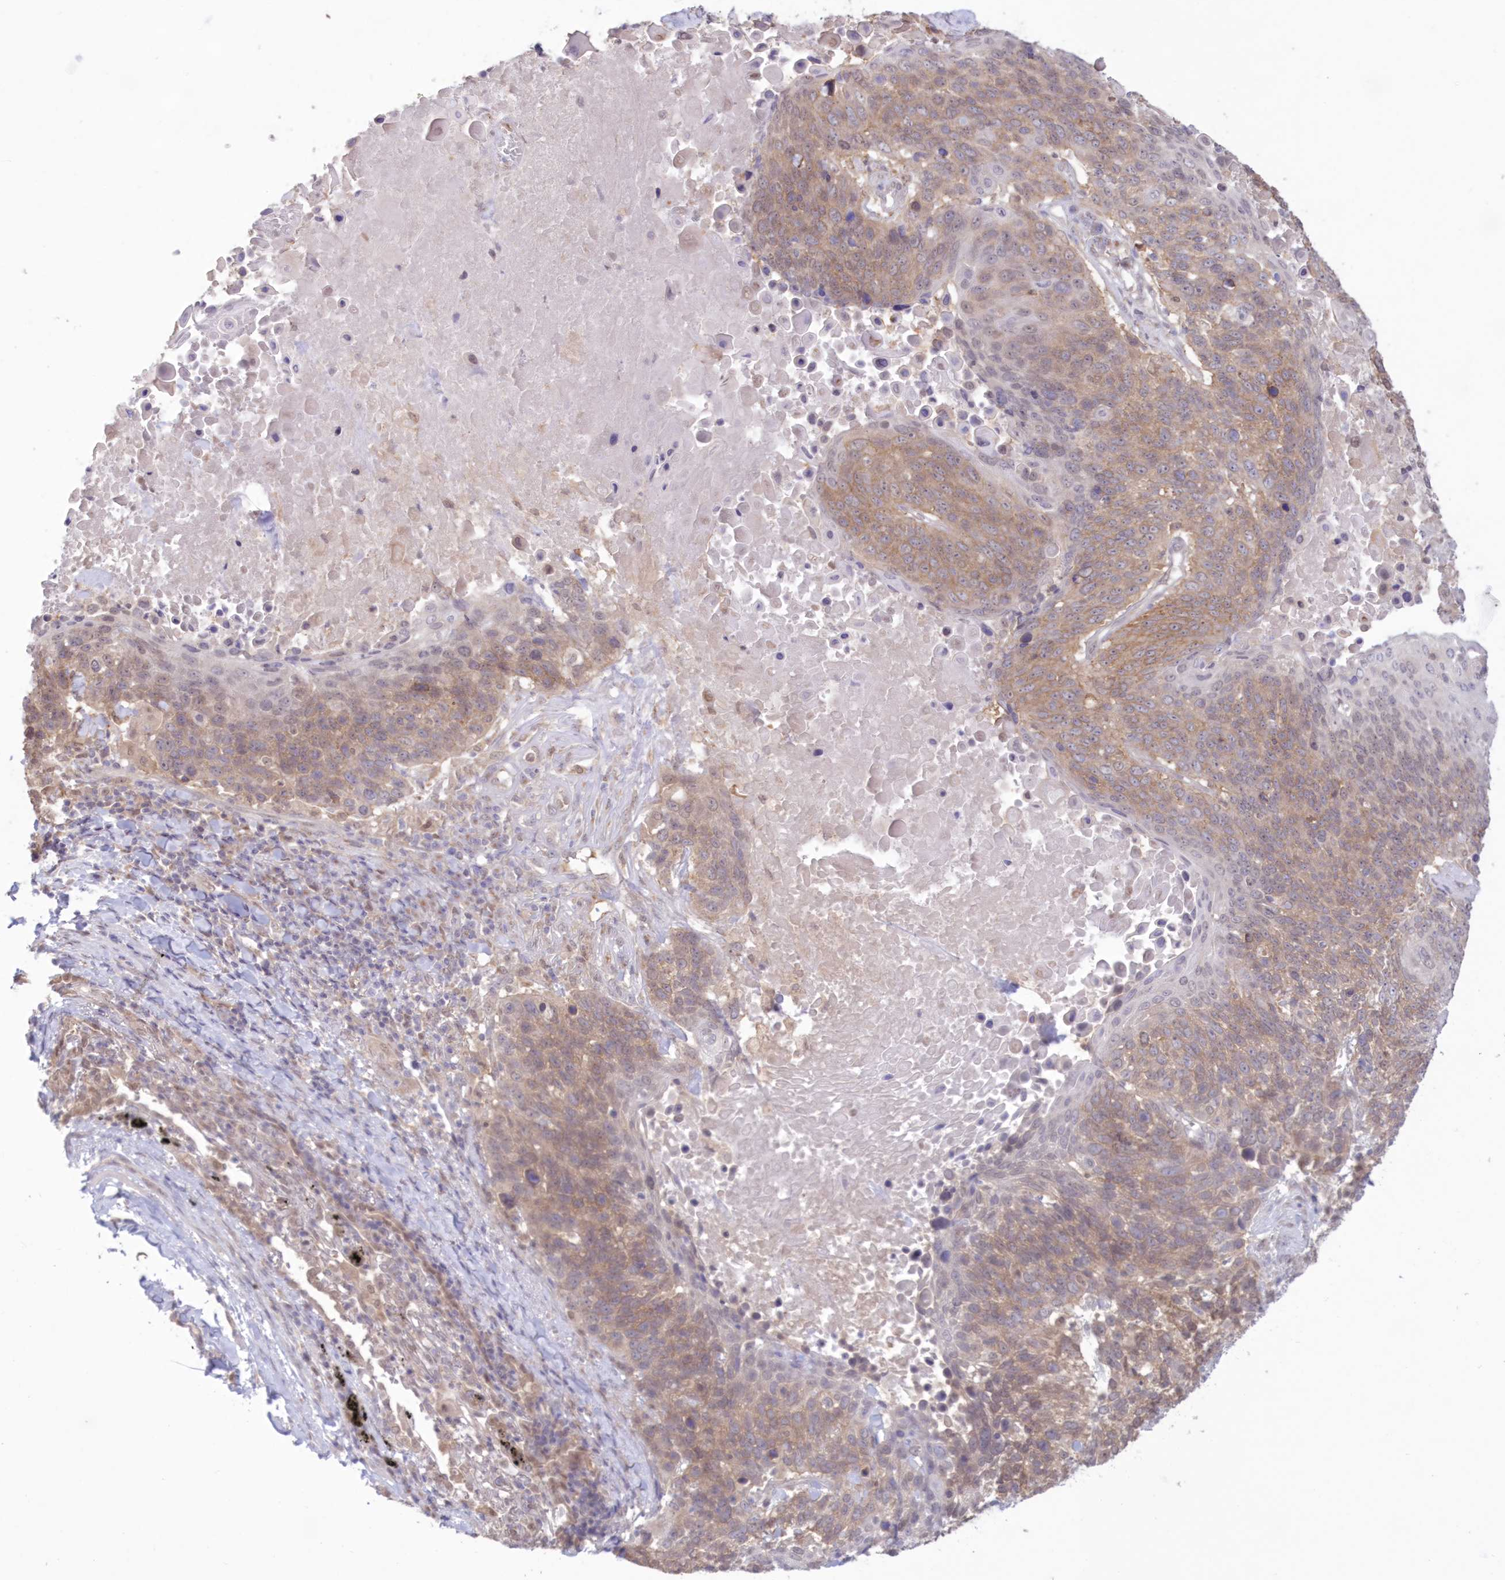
{"staining": {"intensity": "moderate", "quantity": ">75%", "location": "cytoplasmic/membranous"}, "tissue": "lung cancer", "cell_type": "Tumor cells", "image_type": "cancer", "snomed": [{"axis": "morphology", "description": "Squamous cell carcinoma, NOS"}, {"axis": "topography", "description": "Lung"}], "caption": "Immunohistochemistry (IHC) of lung squamous cell carcinoma exhibits medium levels of moderate cytoplasmic/membranous positivity in approximately >75% of tumor cells.", "gene": "RNPEP", "patient": {"sex": "male", "age": 66}}